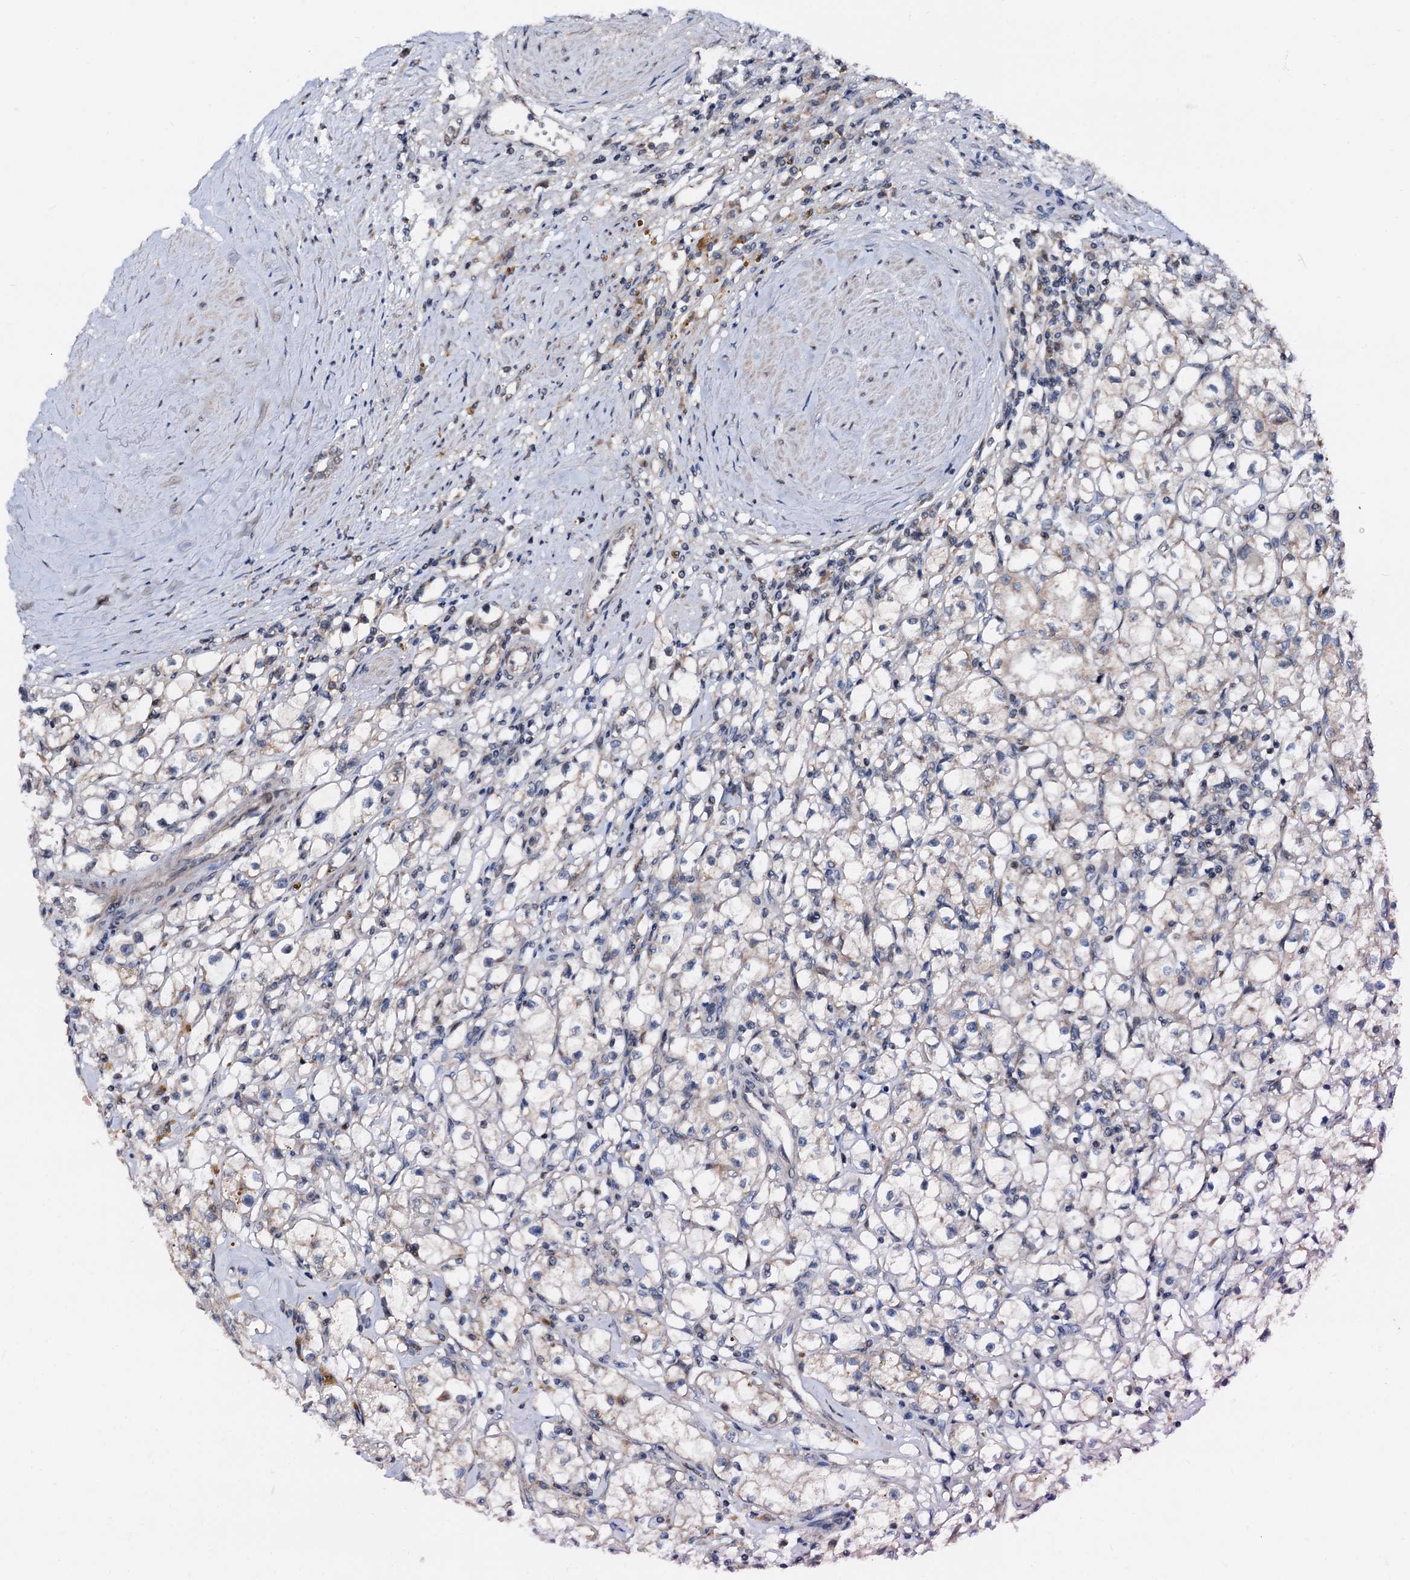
{"staining": {"intensity": "weak", "quantity": "25%-75%", "location": "cytoplasmic/membranous"}, "tissue": "renal cancer", "cell_type": "Tumor cells", "image_type": "cancer", "snomed": [{"axis": "morphology", "description": "Adenocarcinoma, NOS"}, {"axis": "topography", "description": "Kidney"}], "caption": "Tumor cells display weak cytoplasmic/membranous expression in approximately 25%-75% of cells in adenocarcinoma (renal).", "gene": "MCMBP", "patient": {"sex": "male", "age": 56}}